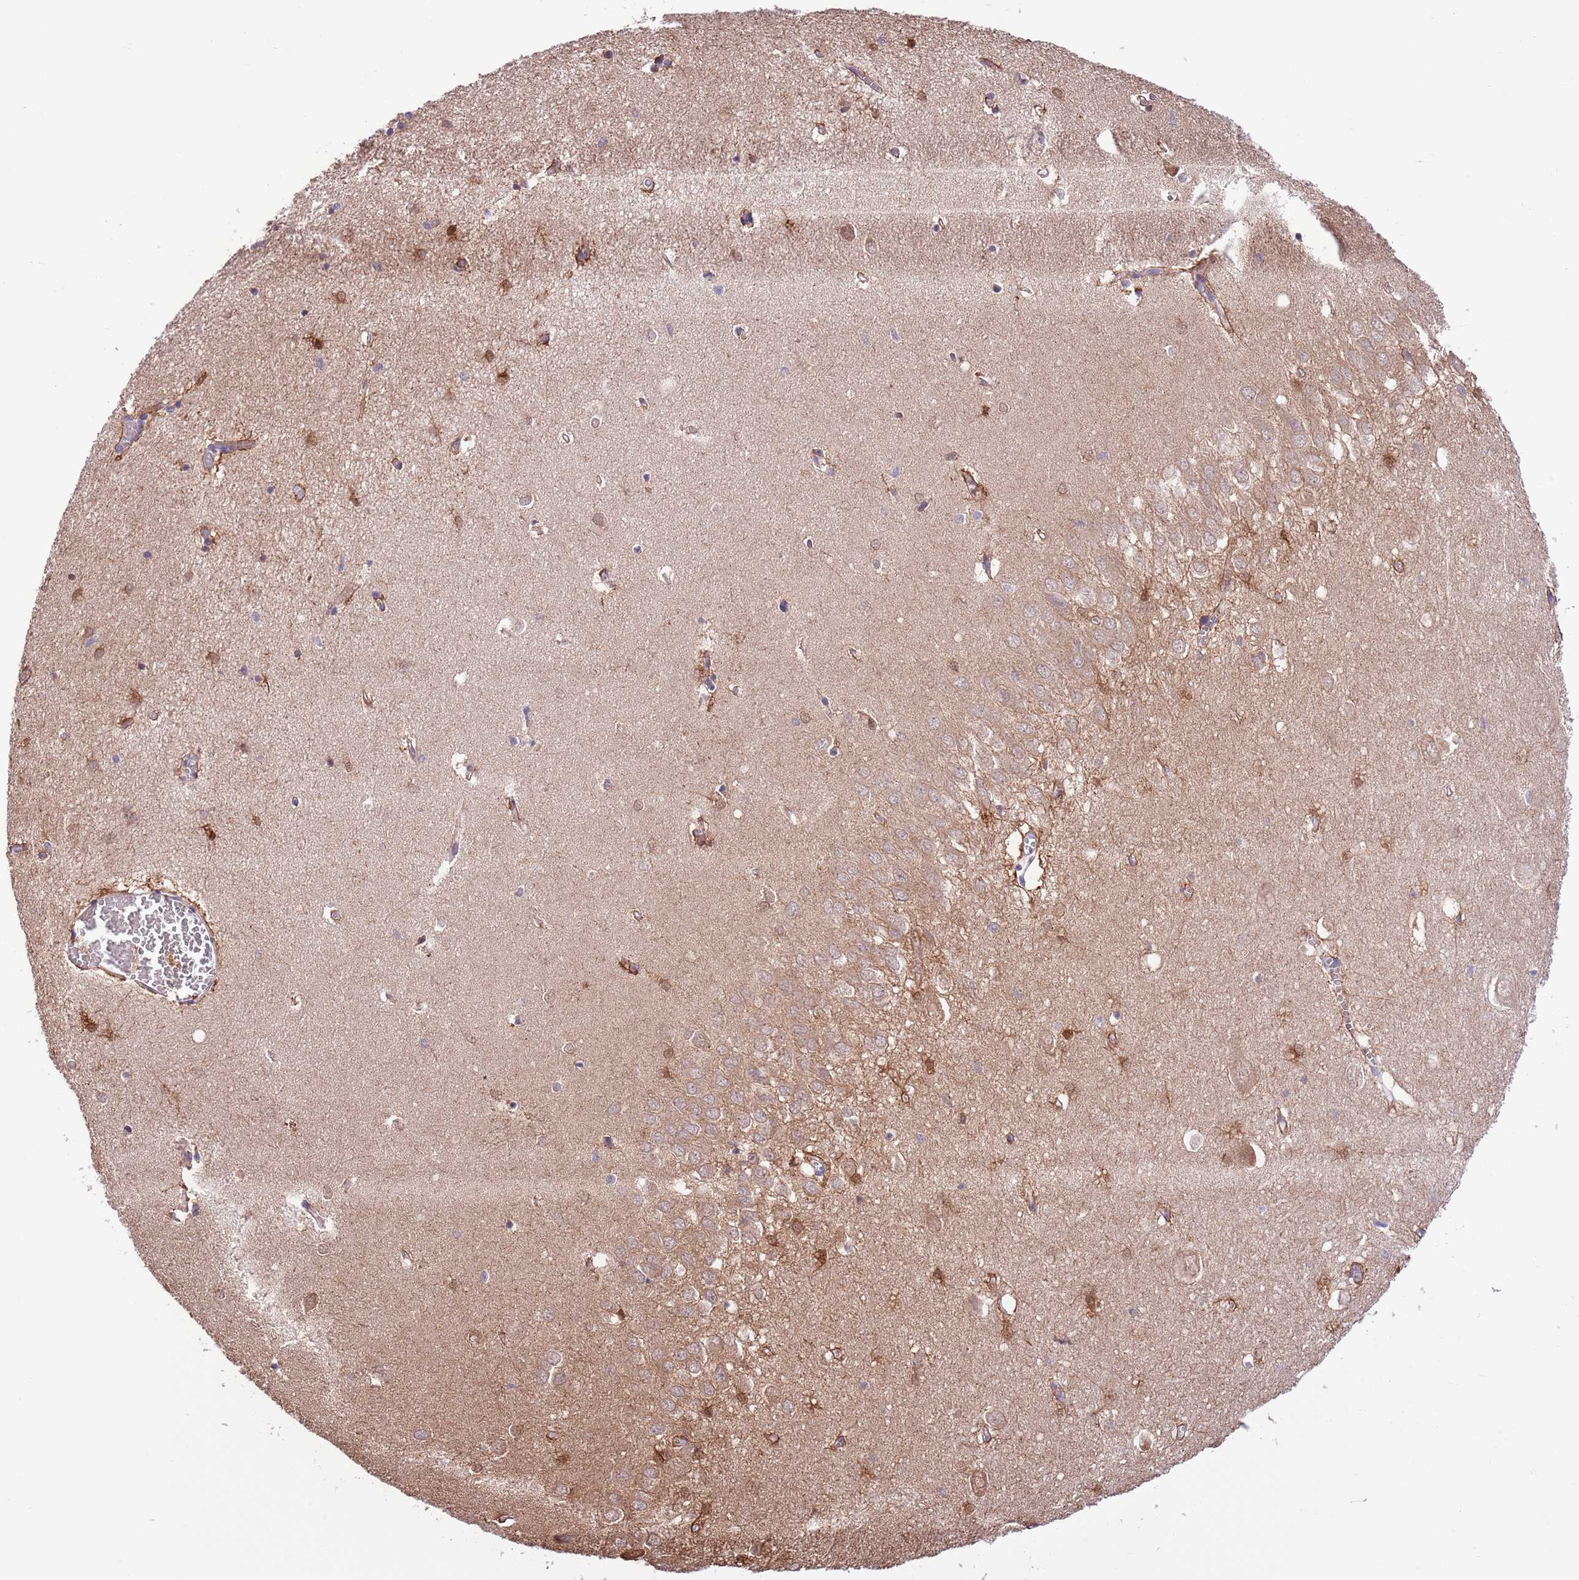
{"staining": {"intensity": "moderate", "quantity": "<25%", "location": "cytoplasmic/membranous"}, "tissue": "hippocampus", "cell_type": "Glial cells", "image_type": "normal", "snomed": [{"axis": "morphology", "description": "Normal tissue, NOS"}, {"axis": "topography", "description": "Hippocampus"}], "caption": "Approximately <25% of glial cells in normal hippocampus demonstrate moderate cytoplasmic/membranous protein expression as visualized by brown immunohistochemical staining.", "gene": "PRR32", "patient": {"sex": "female", "age": 64}}